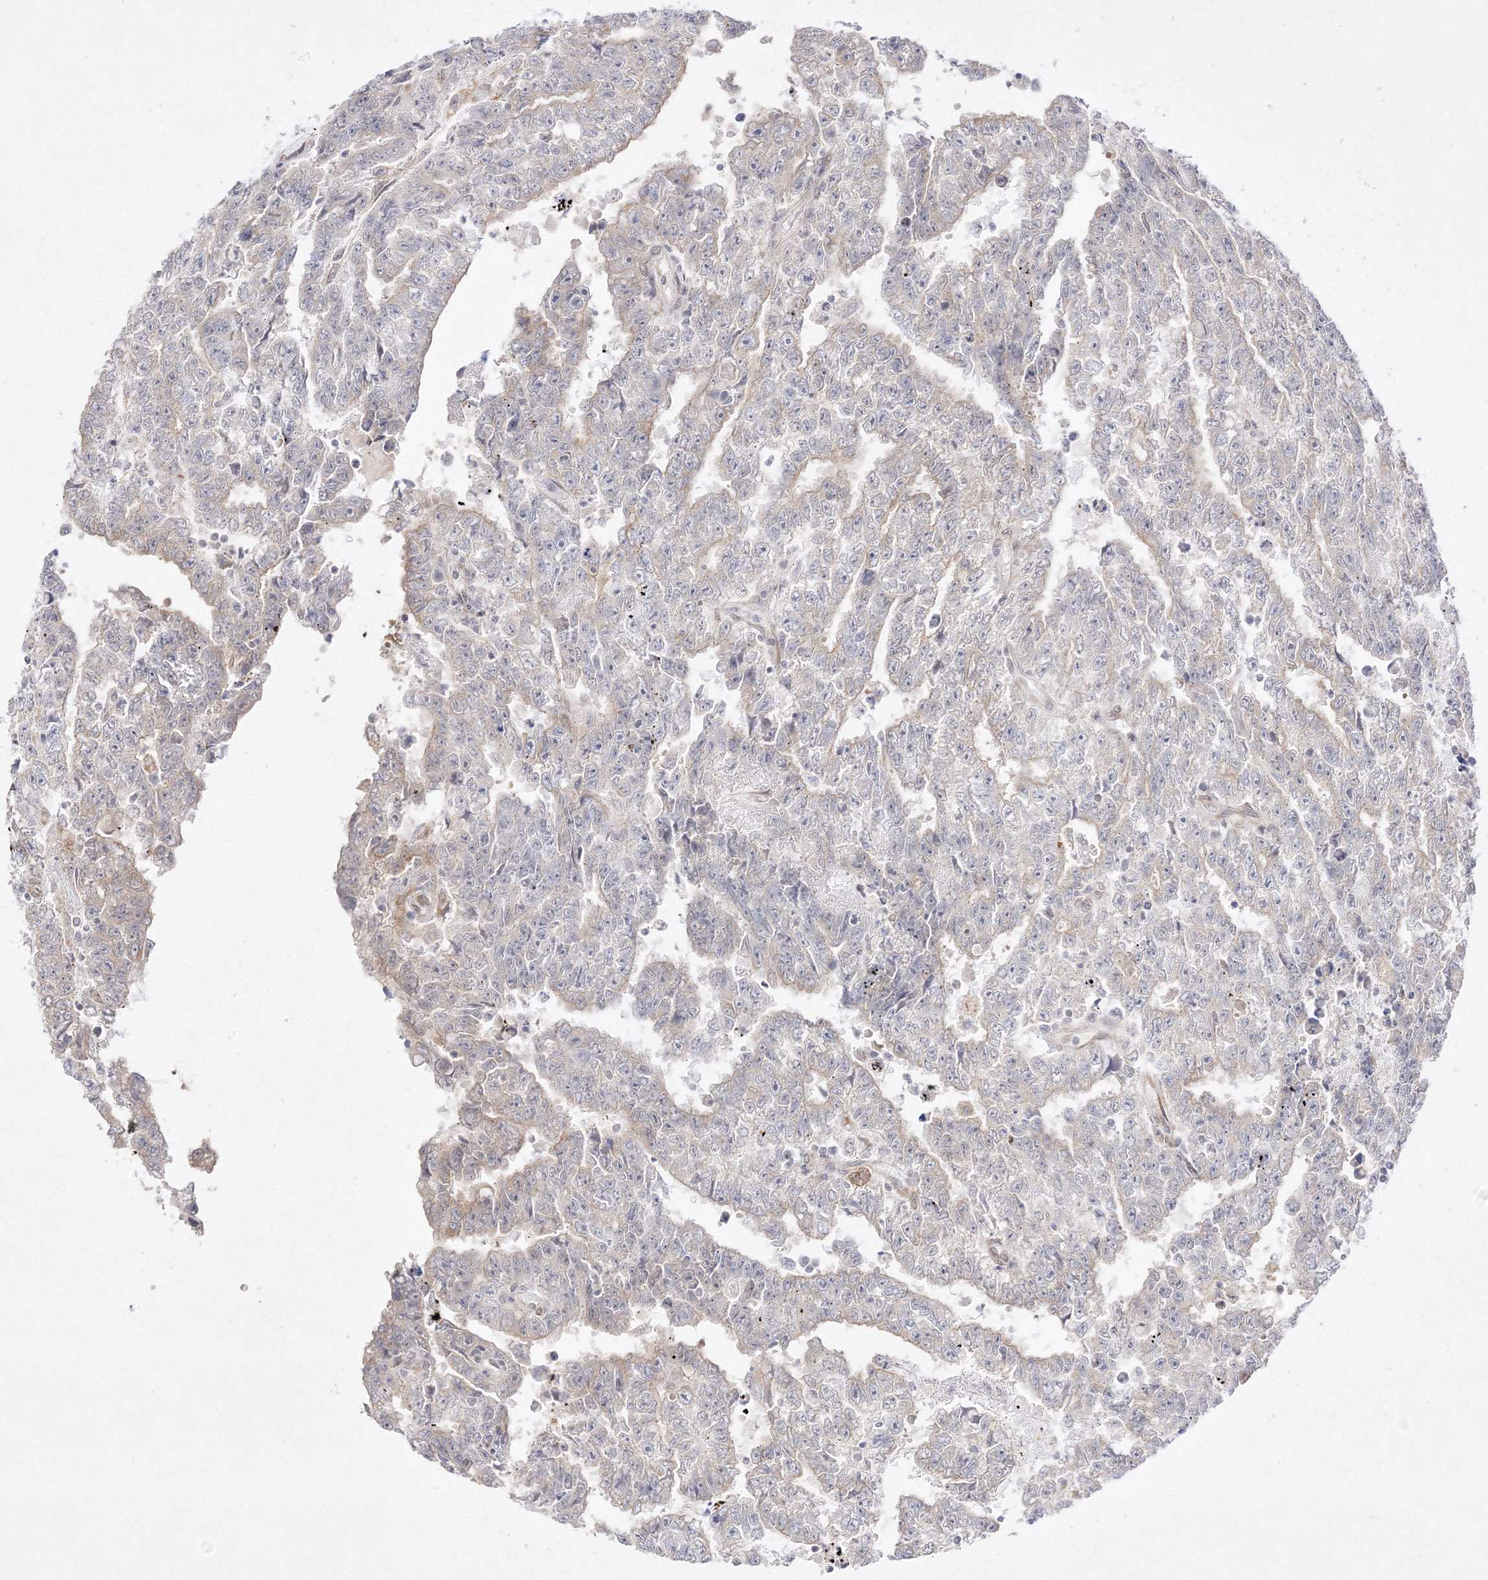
{"staining": {"intensity": "weak", "quantity": "<25%", "location": "cytoplasmic/membranous"}, "tissue": "testis cancer", "cell_type": "Tumor cells", "image_type": "cancer", "snomed": [{"axis": "morphology", "description": "Carcinoma, Embryonal, NOS"}, {"axis": "topography", "description": "Testis"}], "caption": "This is a photomicrograph of immunohistochemistry staining of embryonal carcinoma (testis), which shows no expression in tumor cells.", "gene": "C2CD2", "patient": {"sex": "male", "age": 25}}